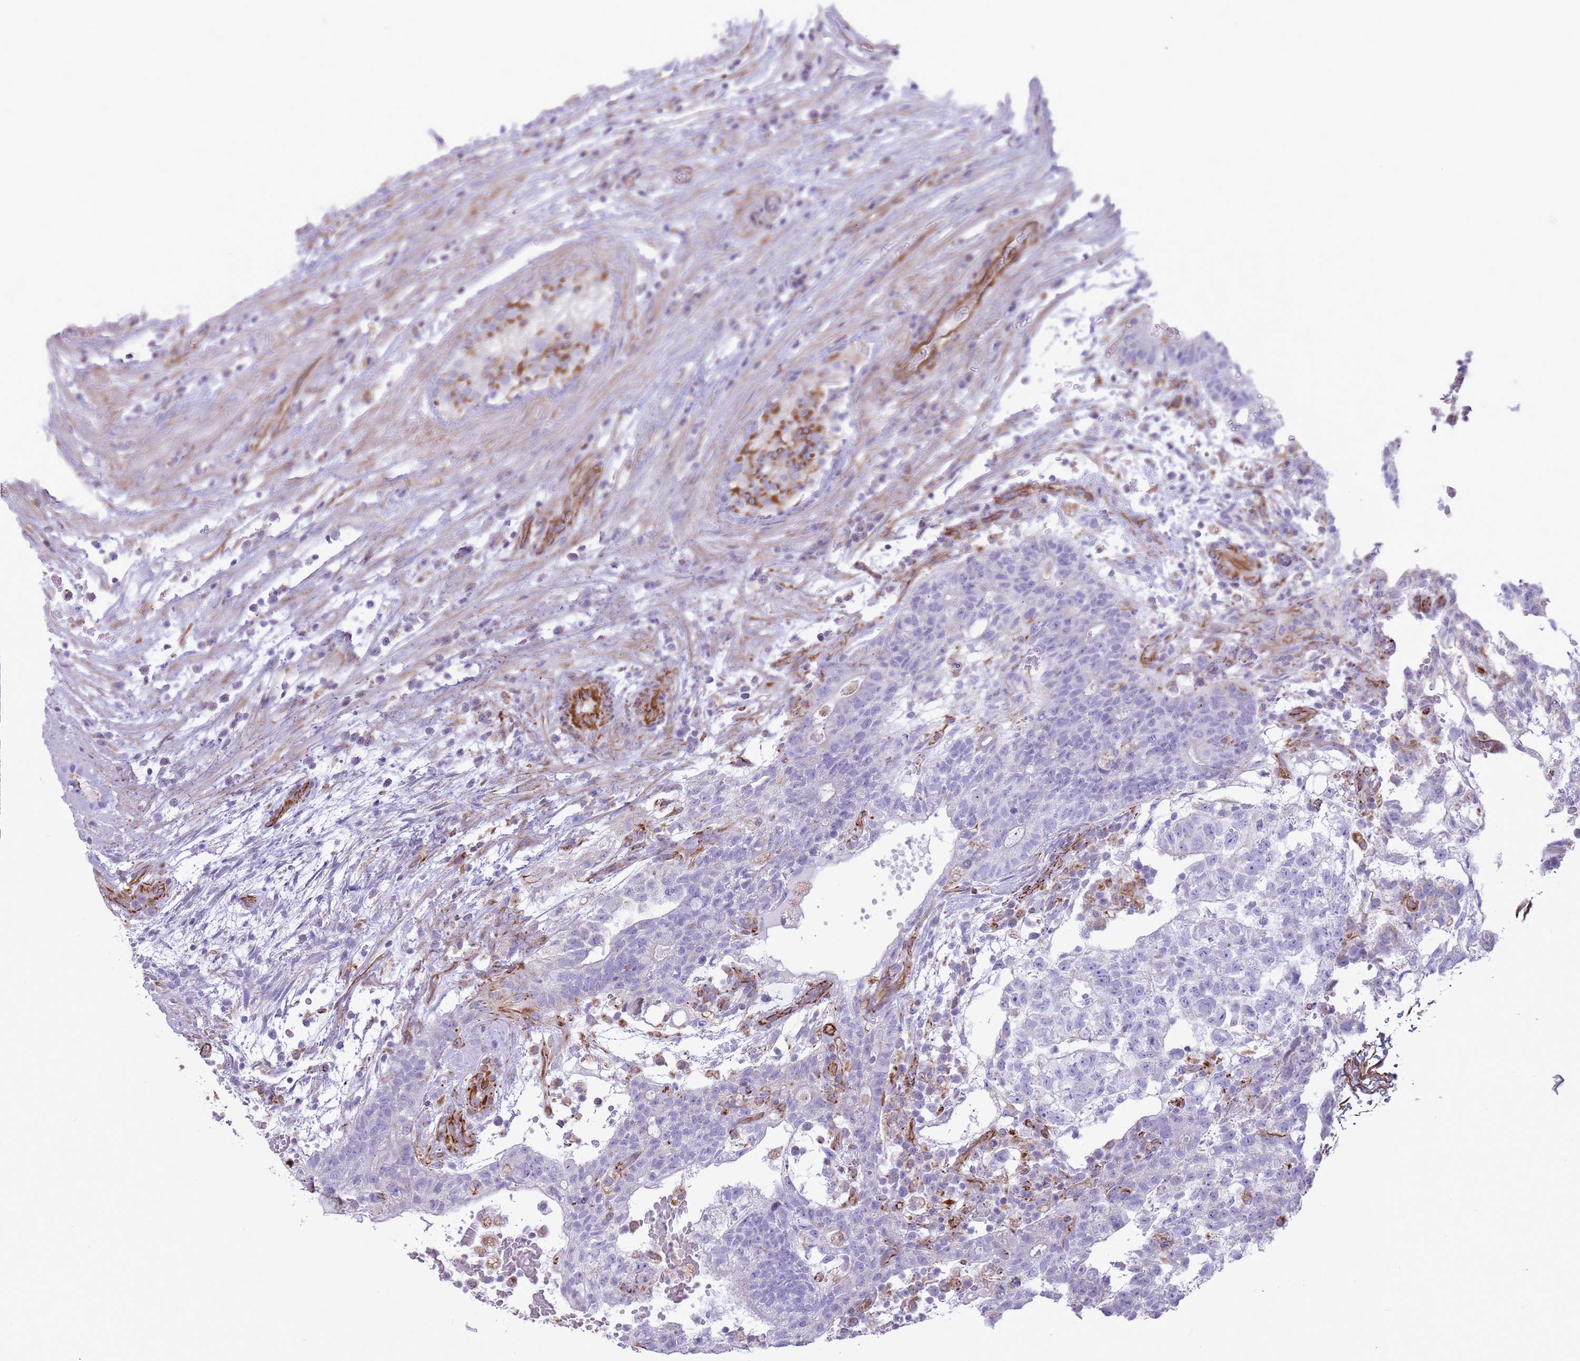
{"staining": {"intensity": "negative", "quantity": "none", "location": "none"}, "tissue": "testis cancer", "cell_type": "Tumor cells", "image_type": "cancer", "snomed": [{"axis": "morphology", "description": "Normal tissue, NOS"}, {"axis": "morphology", "description": "Carcinoma, Embryonal, NOS"}, {"axis": "topography", "description": "Testis"}], "caption": "This is an IHC photomicrograph of human testis cancer (embryonal carcinoma). There is no staining in tumor cells.", "gene": "PTCD1", "patient": {"sex": "male", "age": 32}}